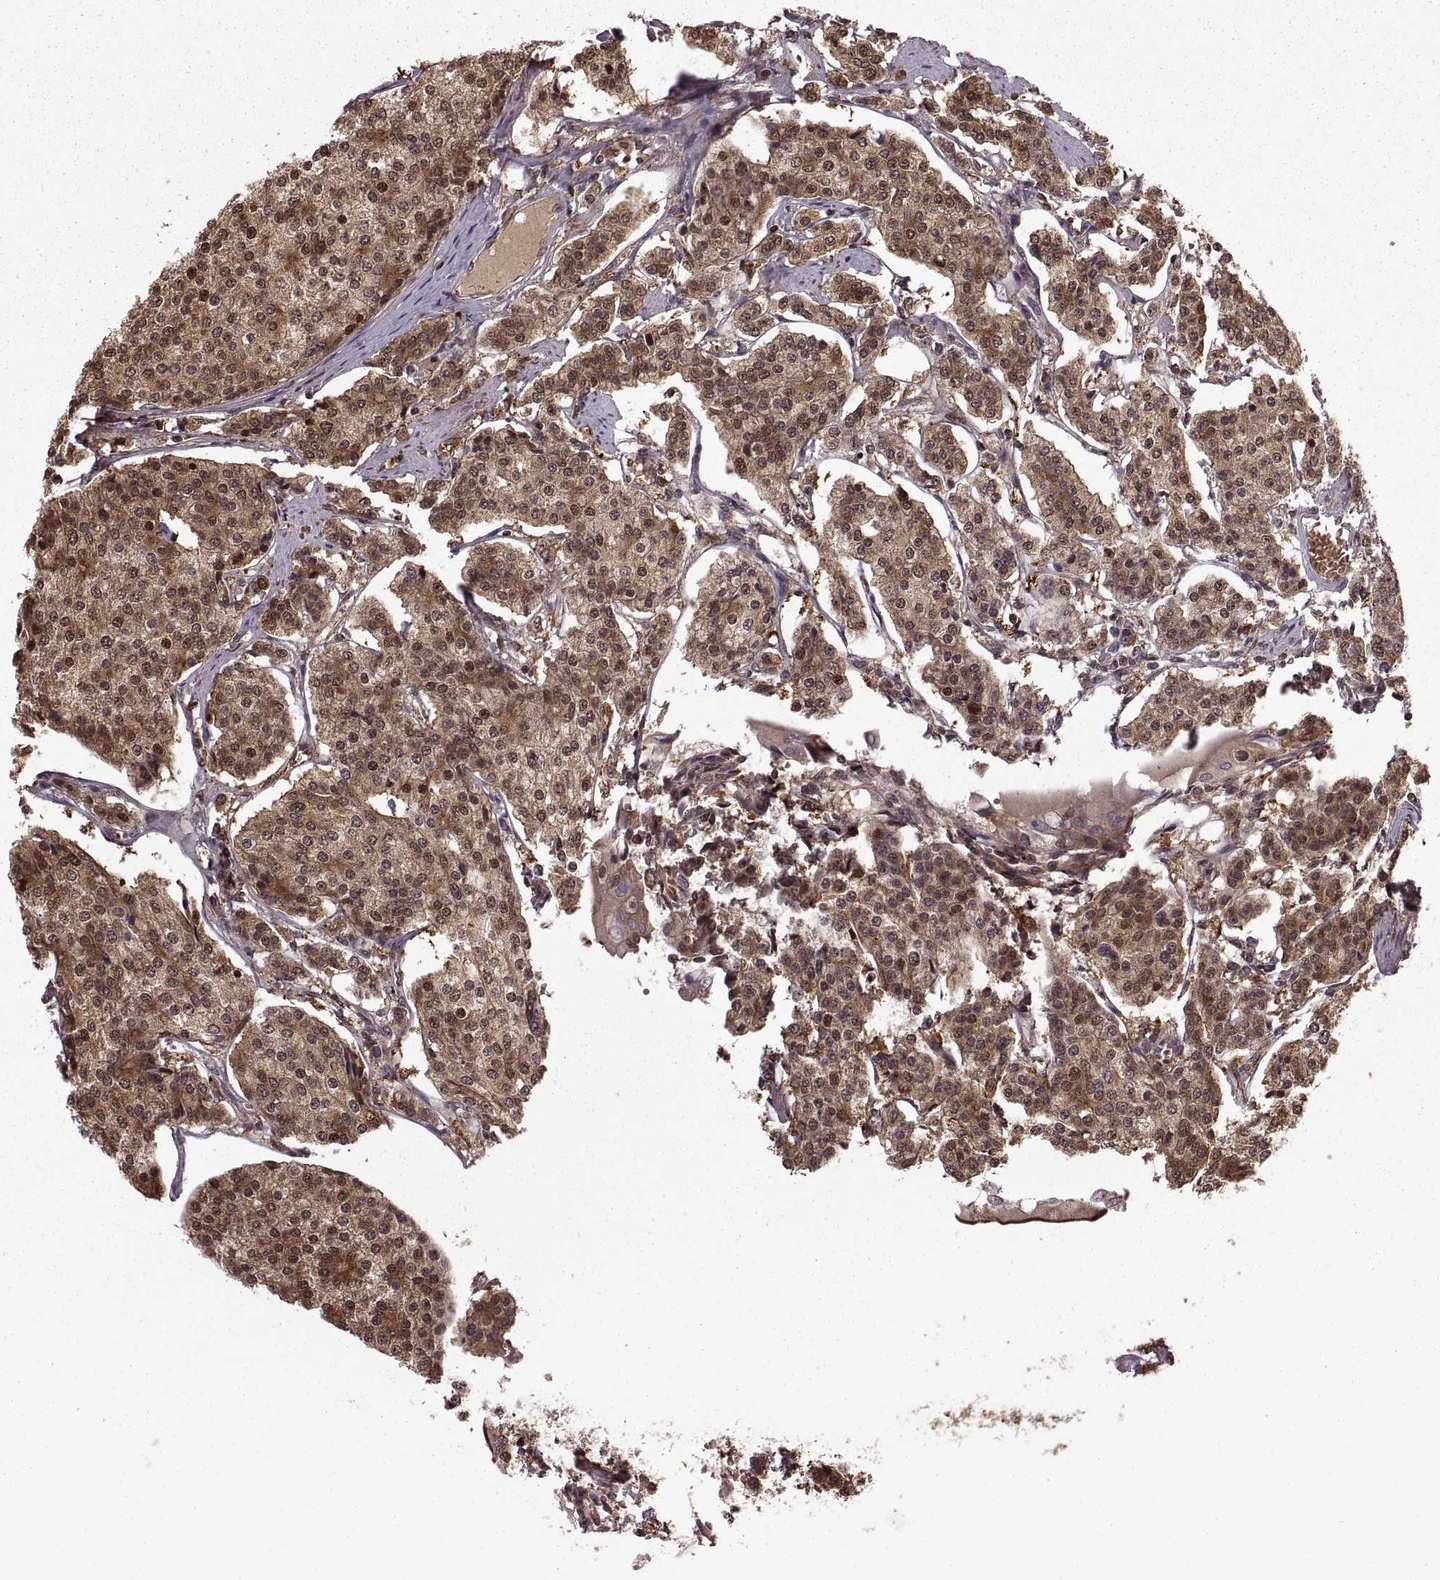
{"staining": {"intensity": "strong", "quantity": "25%-75%", "location": "cytoplasmic/membranous,nuclear"}, "tissue": "carcinoid", "cell_type": "Tumor cells", "image_type": "cancer", "snomed": [{"axis": "morphology", "description": "Carcinoid, malignant, NOS"}, {"axis": "topography", "description": "Small intestine"}], "caption": "Immunohistochemical staining of carcinoid displays high levels of strong cytoplasmic/membranous and nuclear protein positivity in about 25%-75% of tumor cells.", "gene": "DEDD", "patient": {"sex": "female", "age": 65}}